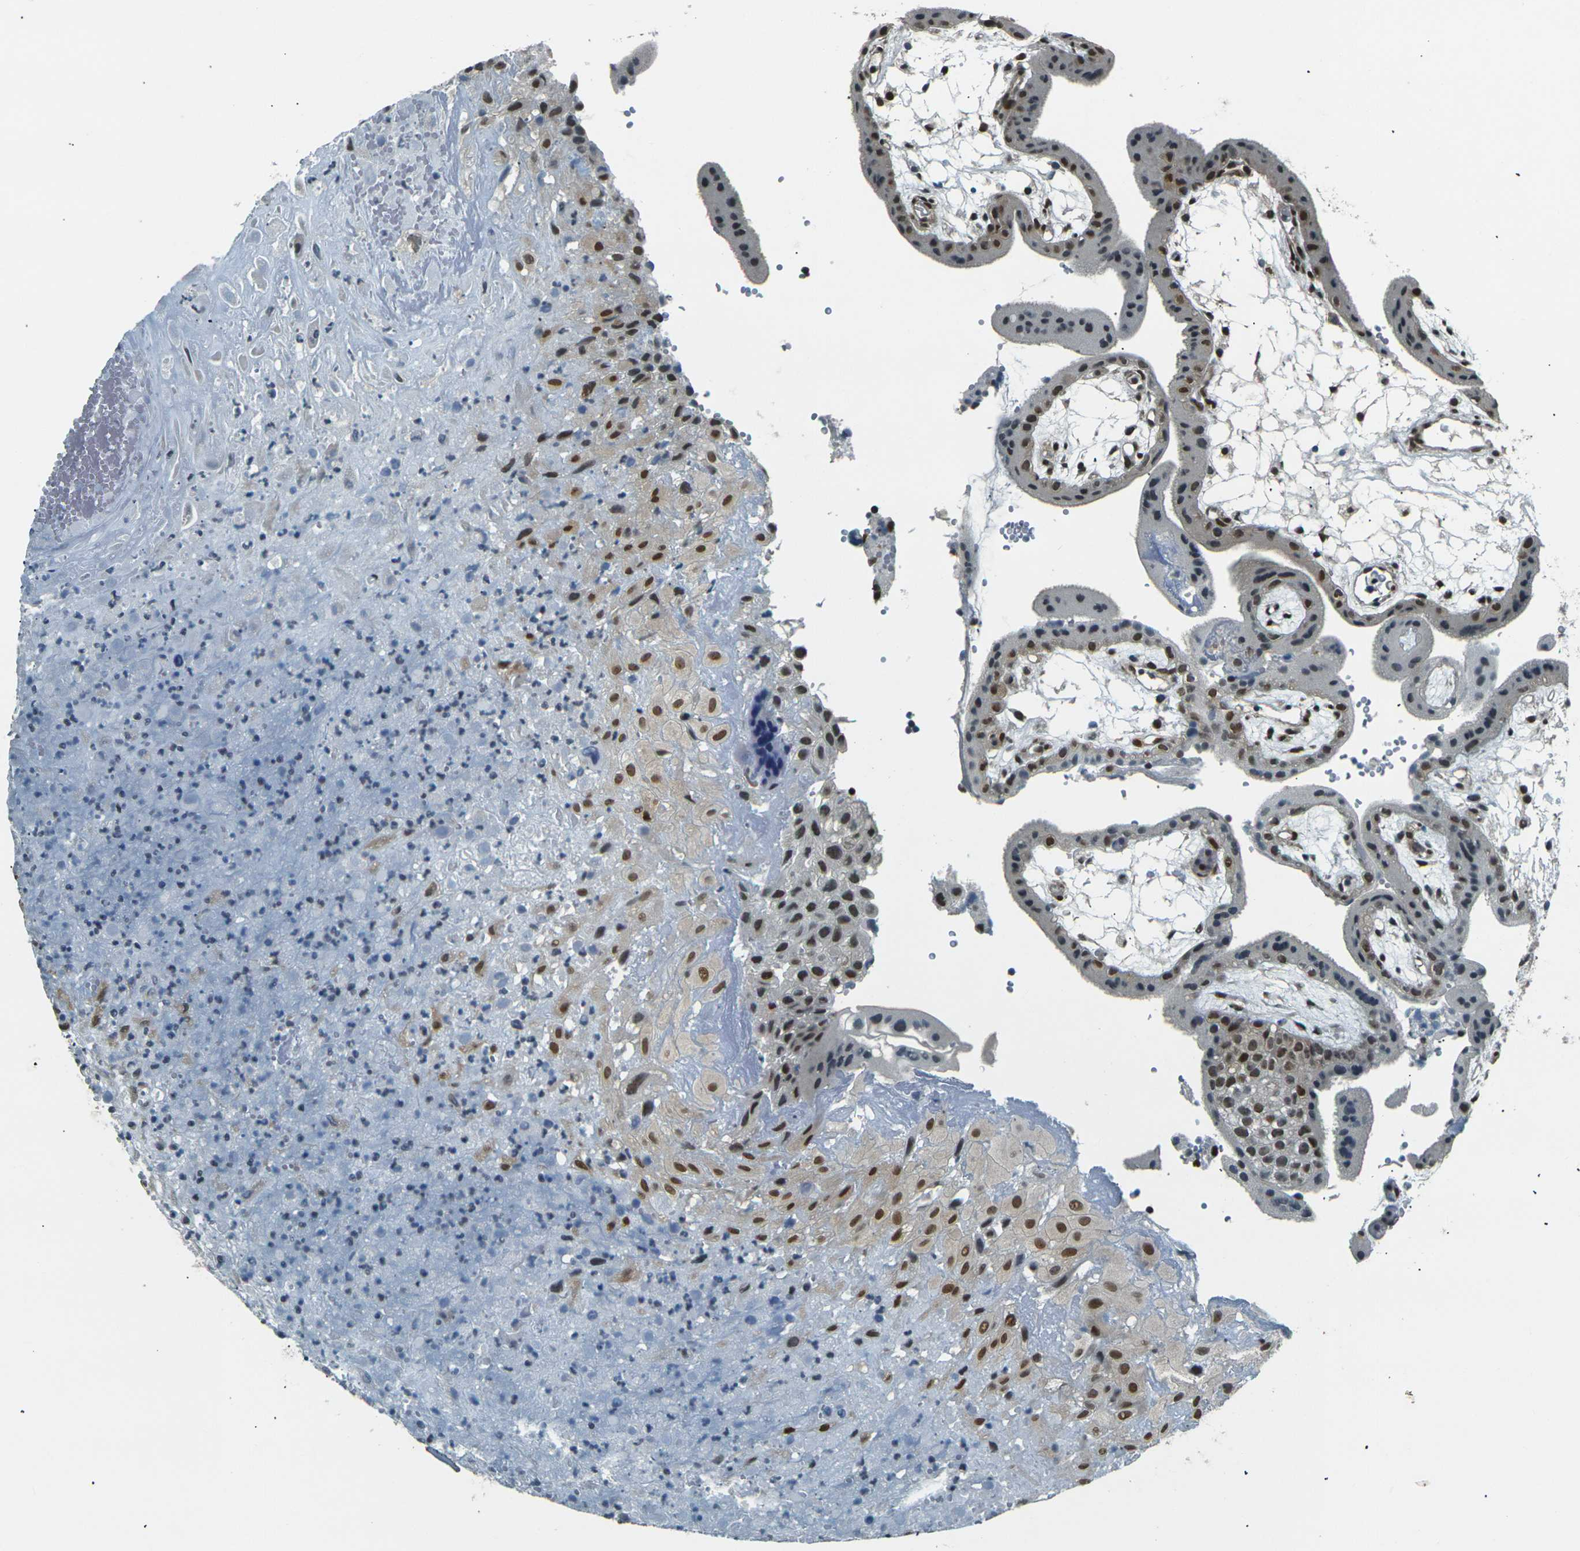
{"staining": {"intensity": "moderate", "quantity": ">75%", "location": "nuclear"}, "tissue": "placenta", "cell_type": "Decidual cells", "image_type": "normal", "snomed": [{"axis": "morphology", "description": "Normal tissue, NOS"}, {"axis": "topography", "description": "Placenta"}], "caption": "Protein expression analysis of unremarkable human placenta reveals moderate nuclear positivity in about >75% of decidual cells.", "gene": "NHEJ1", "patient": {"sex": "female", "age": 18}}